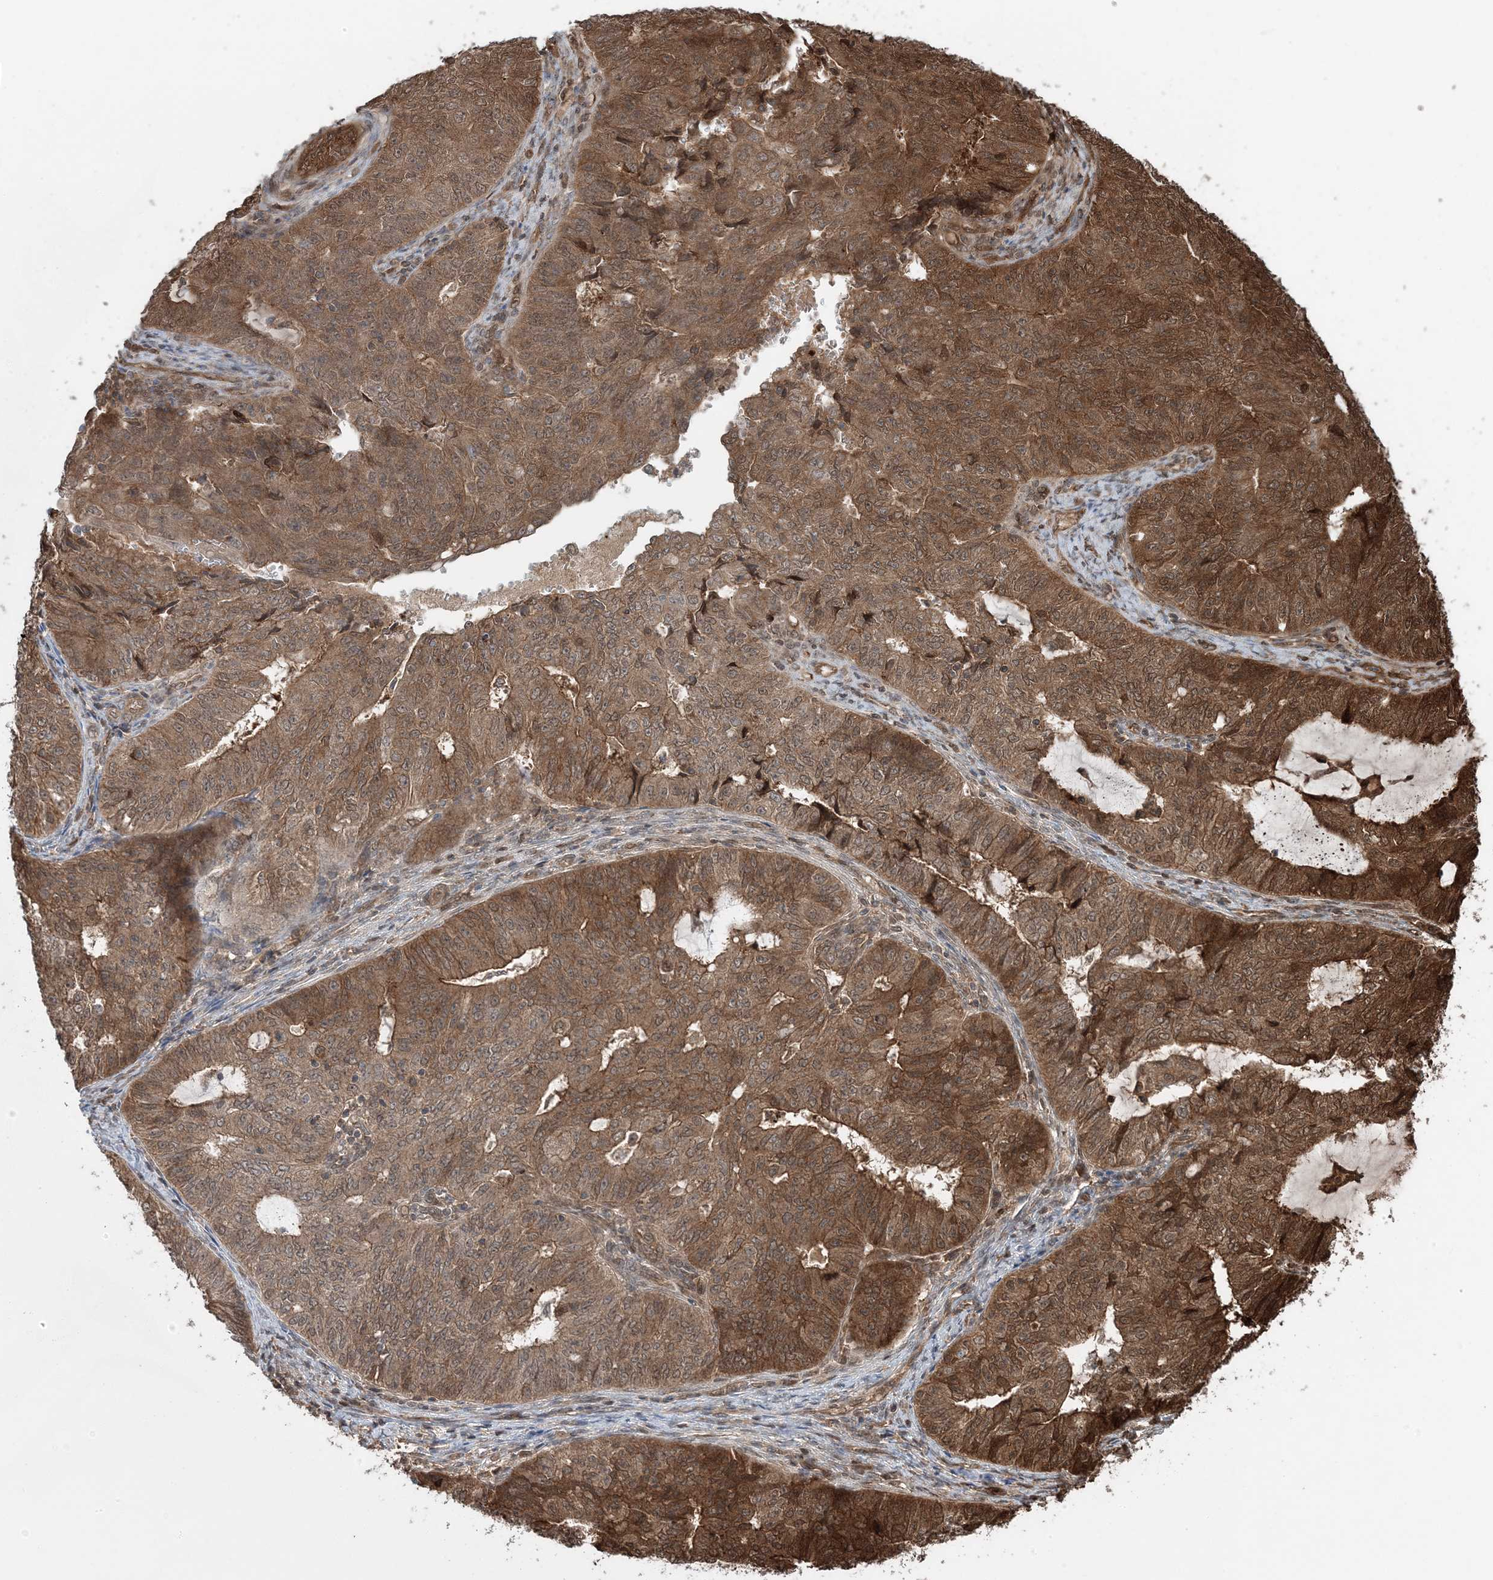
{"staining": {"intensity": "strong", "quantity": ">75%", "location": "cytoplasmic/membranous"}, "tissue": "endometrial cancer", "cell_type": "Tumor cells", "image_type": "cancer", "snomed": [{"axis": "morphology", "description": "Adenocarcinoma, NOS"}, {"axis": "topography", "description": "Endometrium"}], "caption": "A brown stain labels strong cytoplasmic/membranous positivity of a protein in endometrial adenocarcinoma tumor cells.", "gene": "MAPK1IP1L", "patient": {"sex": "female", "age": 32}}